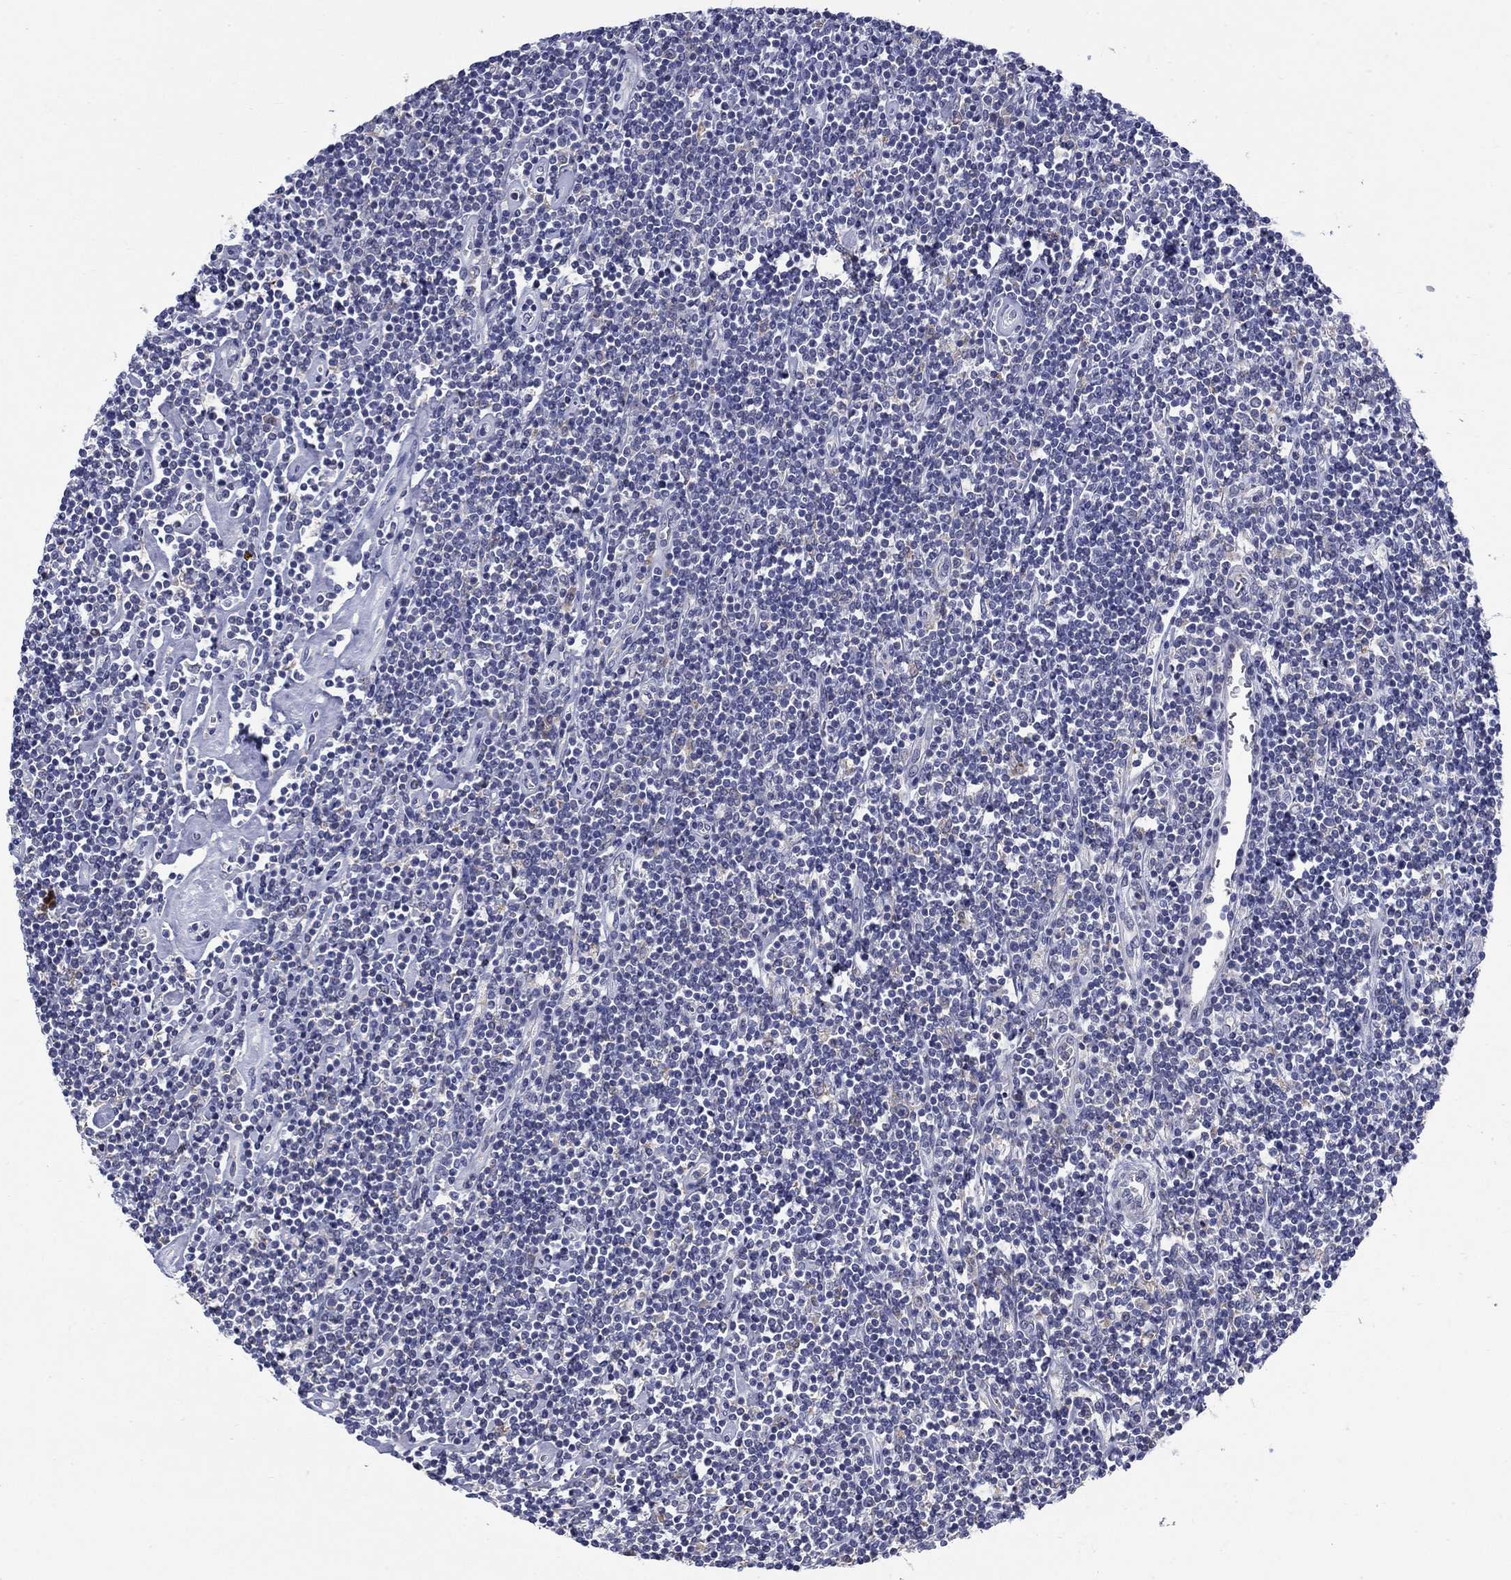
{"staining": {"intensity": "moderate", "quantity": "<25%", "location": "cytoplasmic/membranous"}, "tissue": "lymphoma", "cell_type": "Tumor cells", "image_type": "cancer", "snomed": [{"axis": "morphology", "description": "Hodgkin's disease, NOS"}, {"axis": "topography", "description": "Lymph node"}], "caption": "An image of Hodgkin's disease stained for a protein demonstrates moderate cytoplasmic/membranous brown staining in tumor cells.", "gene": "ABCA4", "patient": {"sex": "male", "age": 40}}